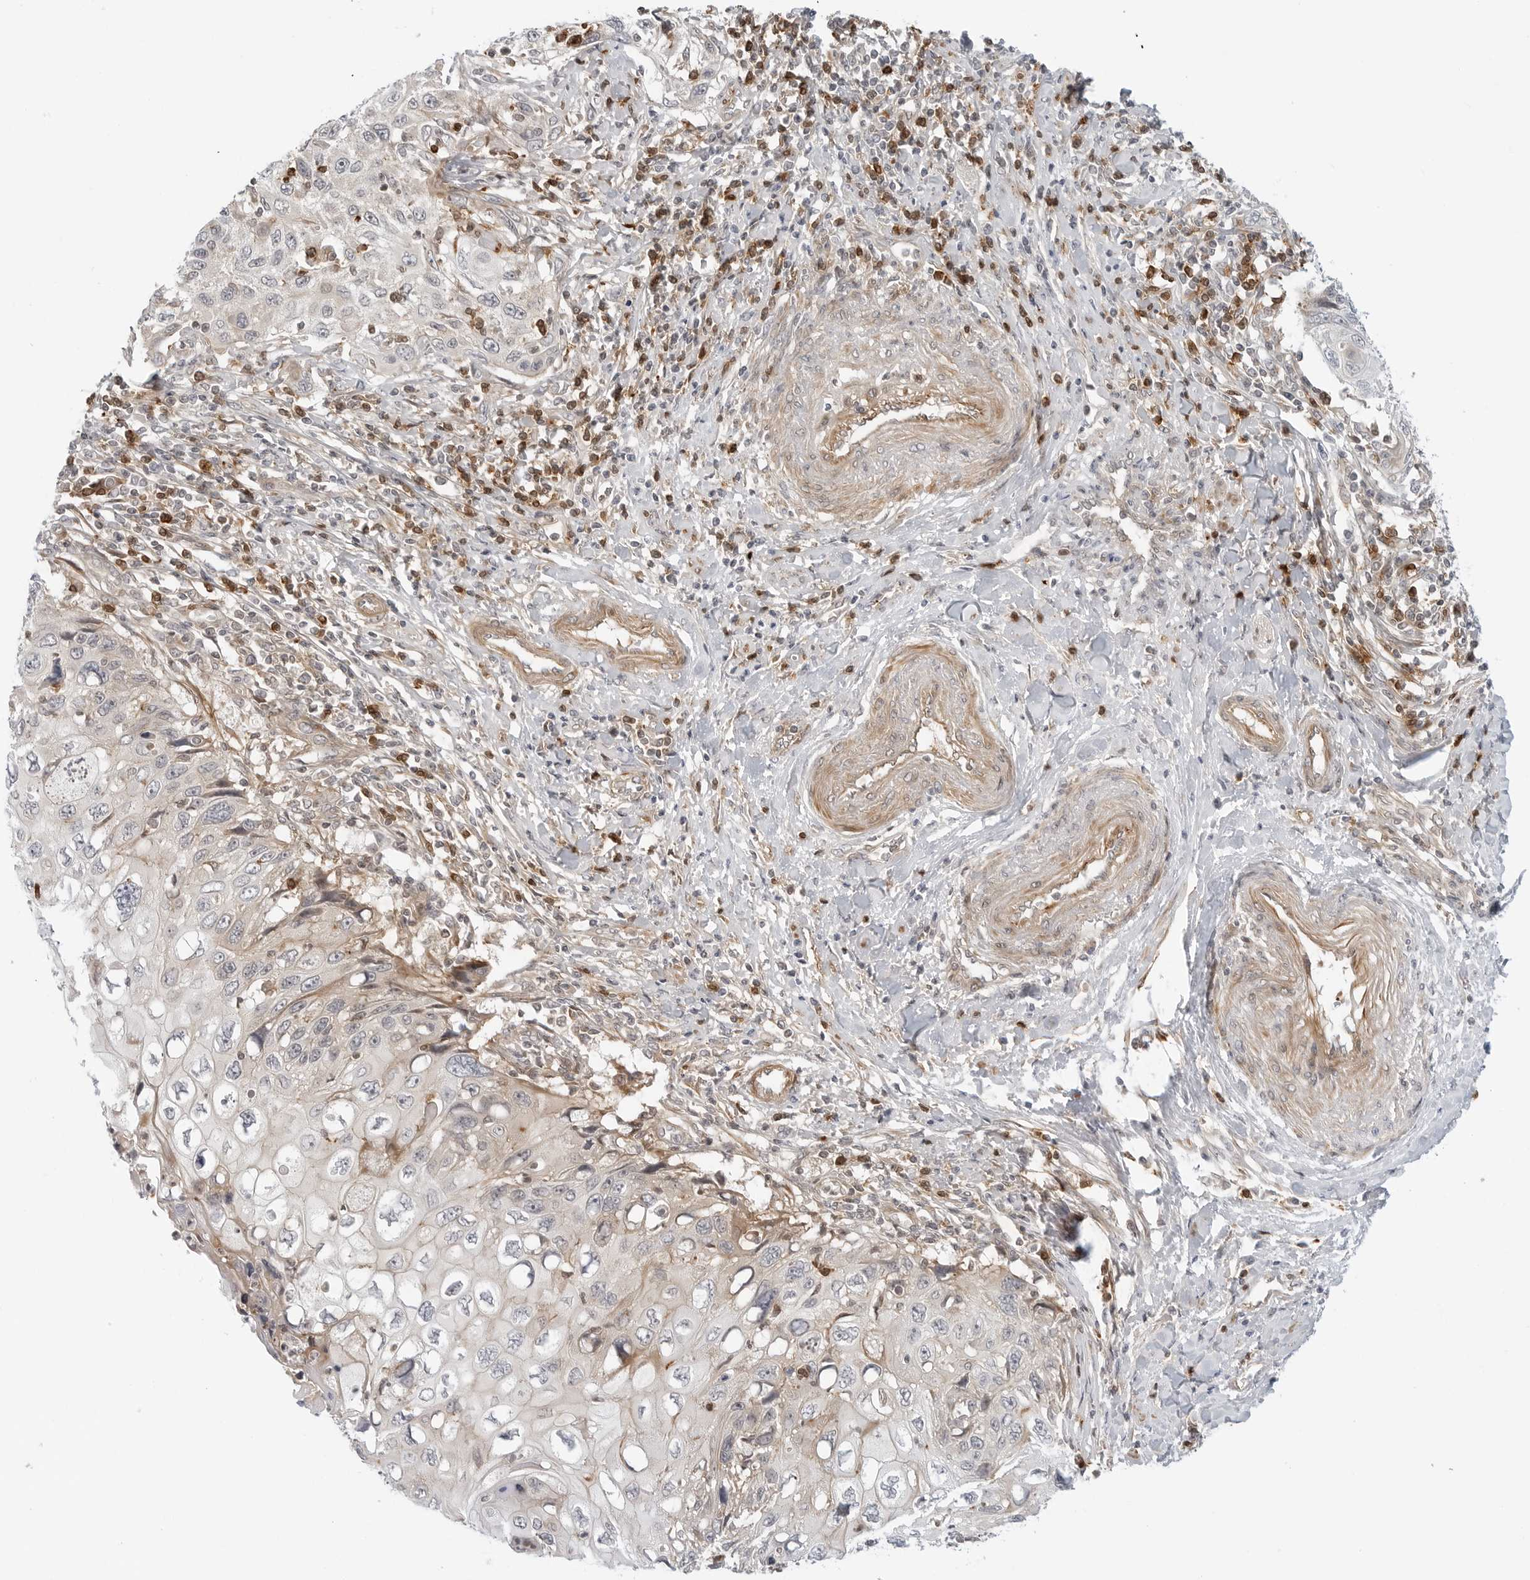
{"staining": {"intensity": "negative", "quantity": "none", "location": "none"}, "tissue": "cervical cancer", "cell_type": "Tumor cells", "image_type": "cancer", "snomed": [{"axis": "morphology", "description": "Squamous cell carcinoma, NOS"}, {"axis": "topography", "description": "Cervix"}], "caption": "IHC of human cervical cancer displays no expression in tumor cells.", "gene": "STXBP3", "patient": {"sex": "female", "age": 70}}